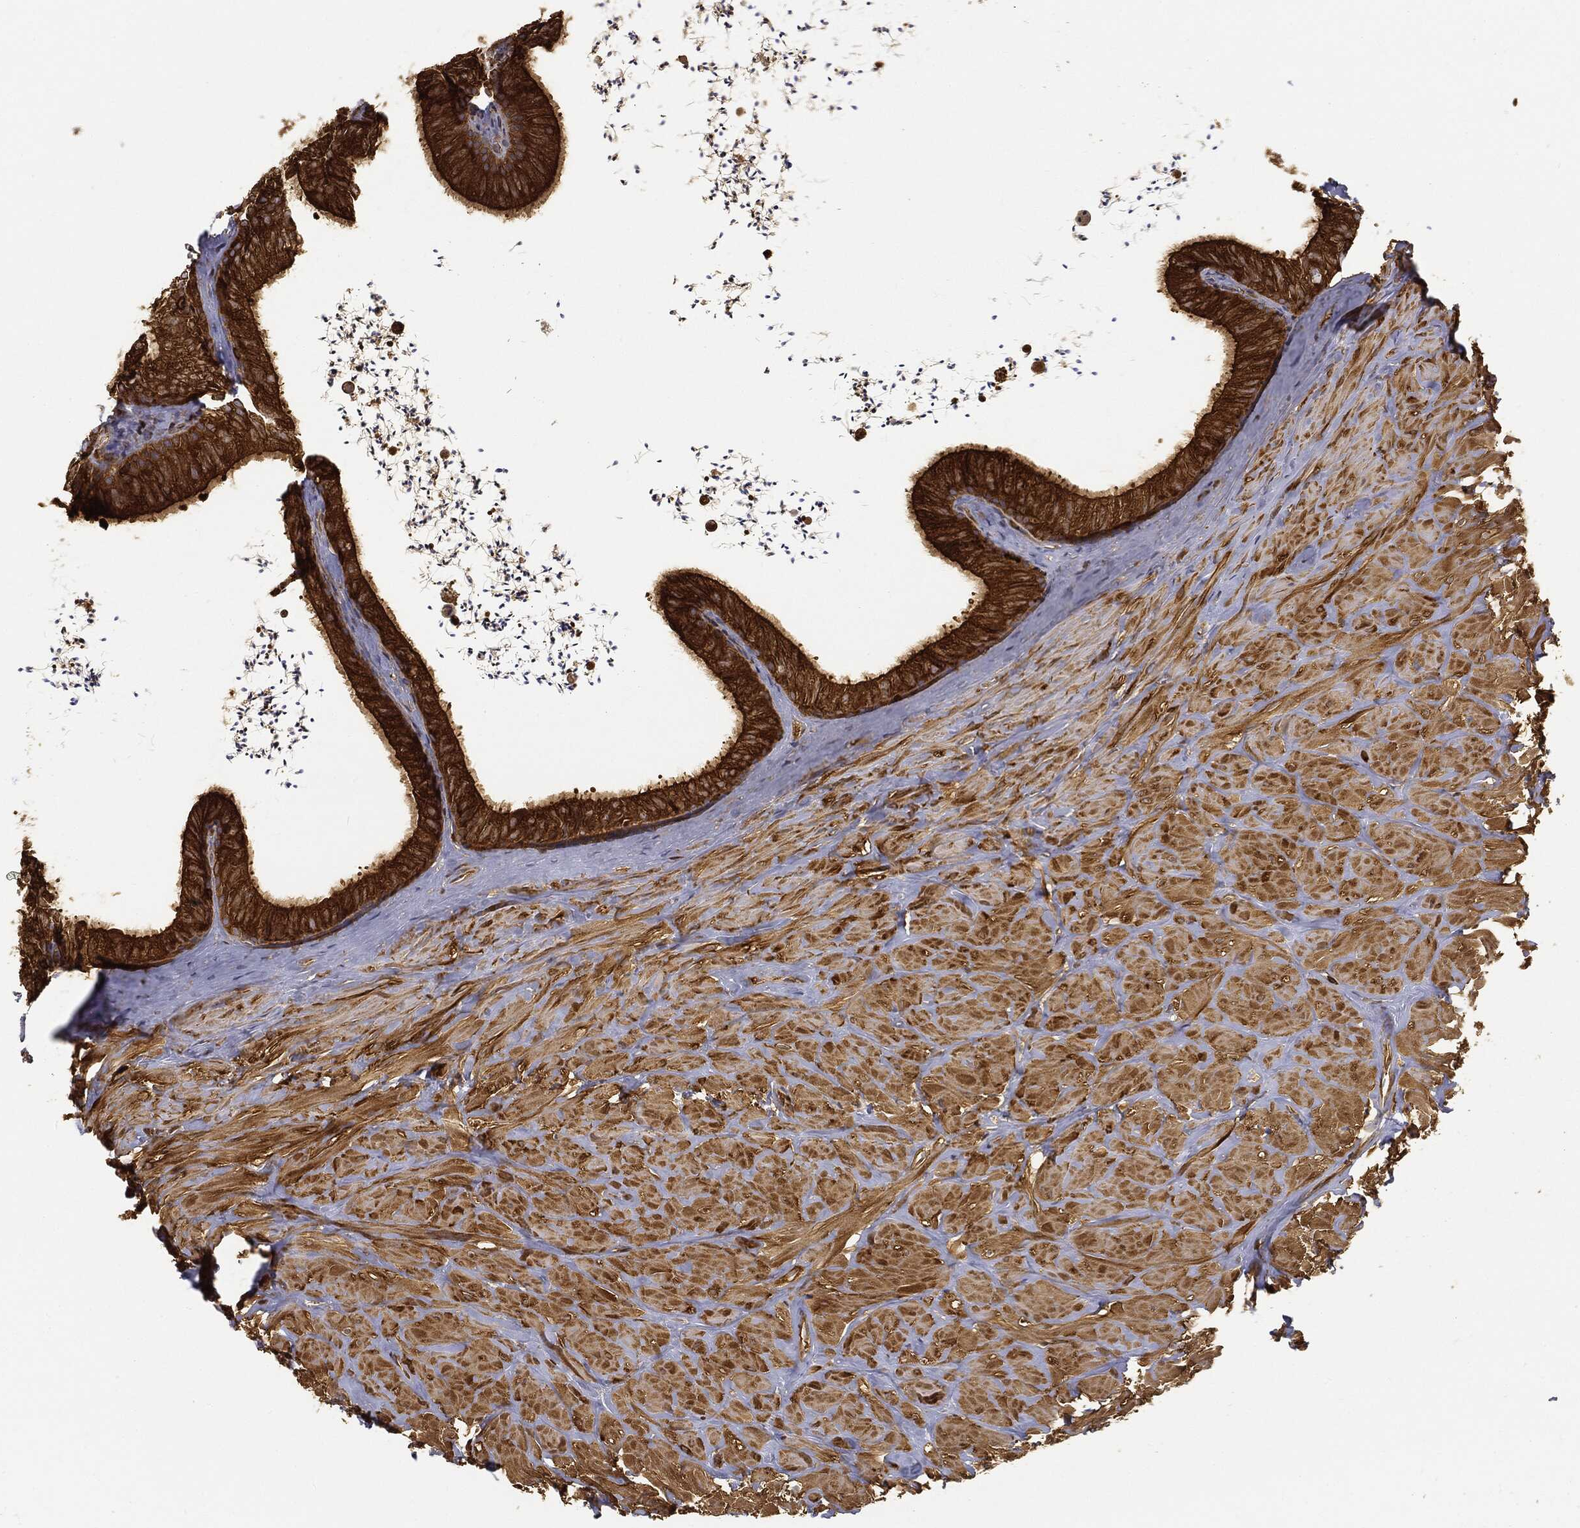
{"staining": {"intensity": "strong", "quantity": ">75%", "location": "cytoplasmic/membranous"}, "tissue": "epididymis", "cell_type": "Glandular cells", "image_type": "normal", "snomed": [{"axis": "morphology", "description": "Normal tissue, NOS"}, {"axis": "topography", "description": "Epididymis"}], "caption": "A brown stain labels strong cytoplasmic/membranous expression of a protein in glandular cells of unremarkable human epididymis.", "gene": "WDR1", "patient": {"sex": "male", "age": 32}}